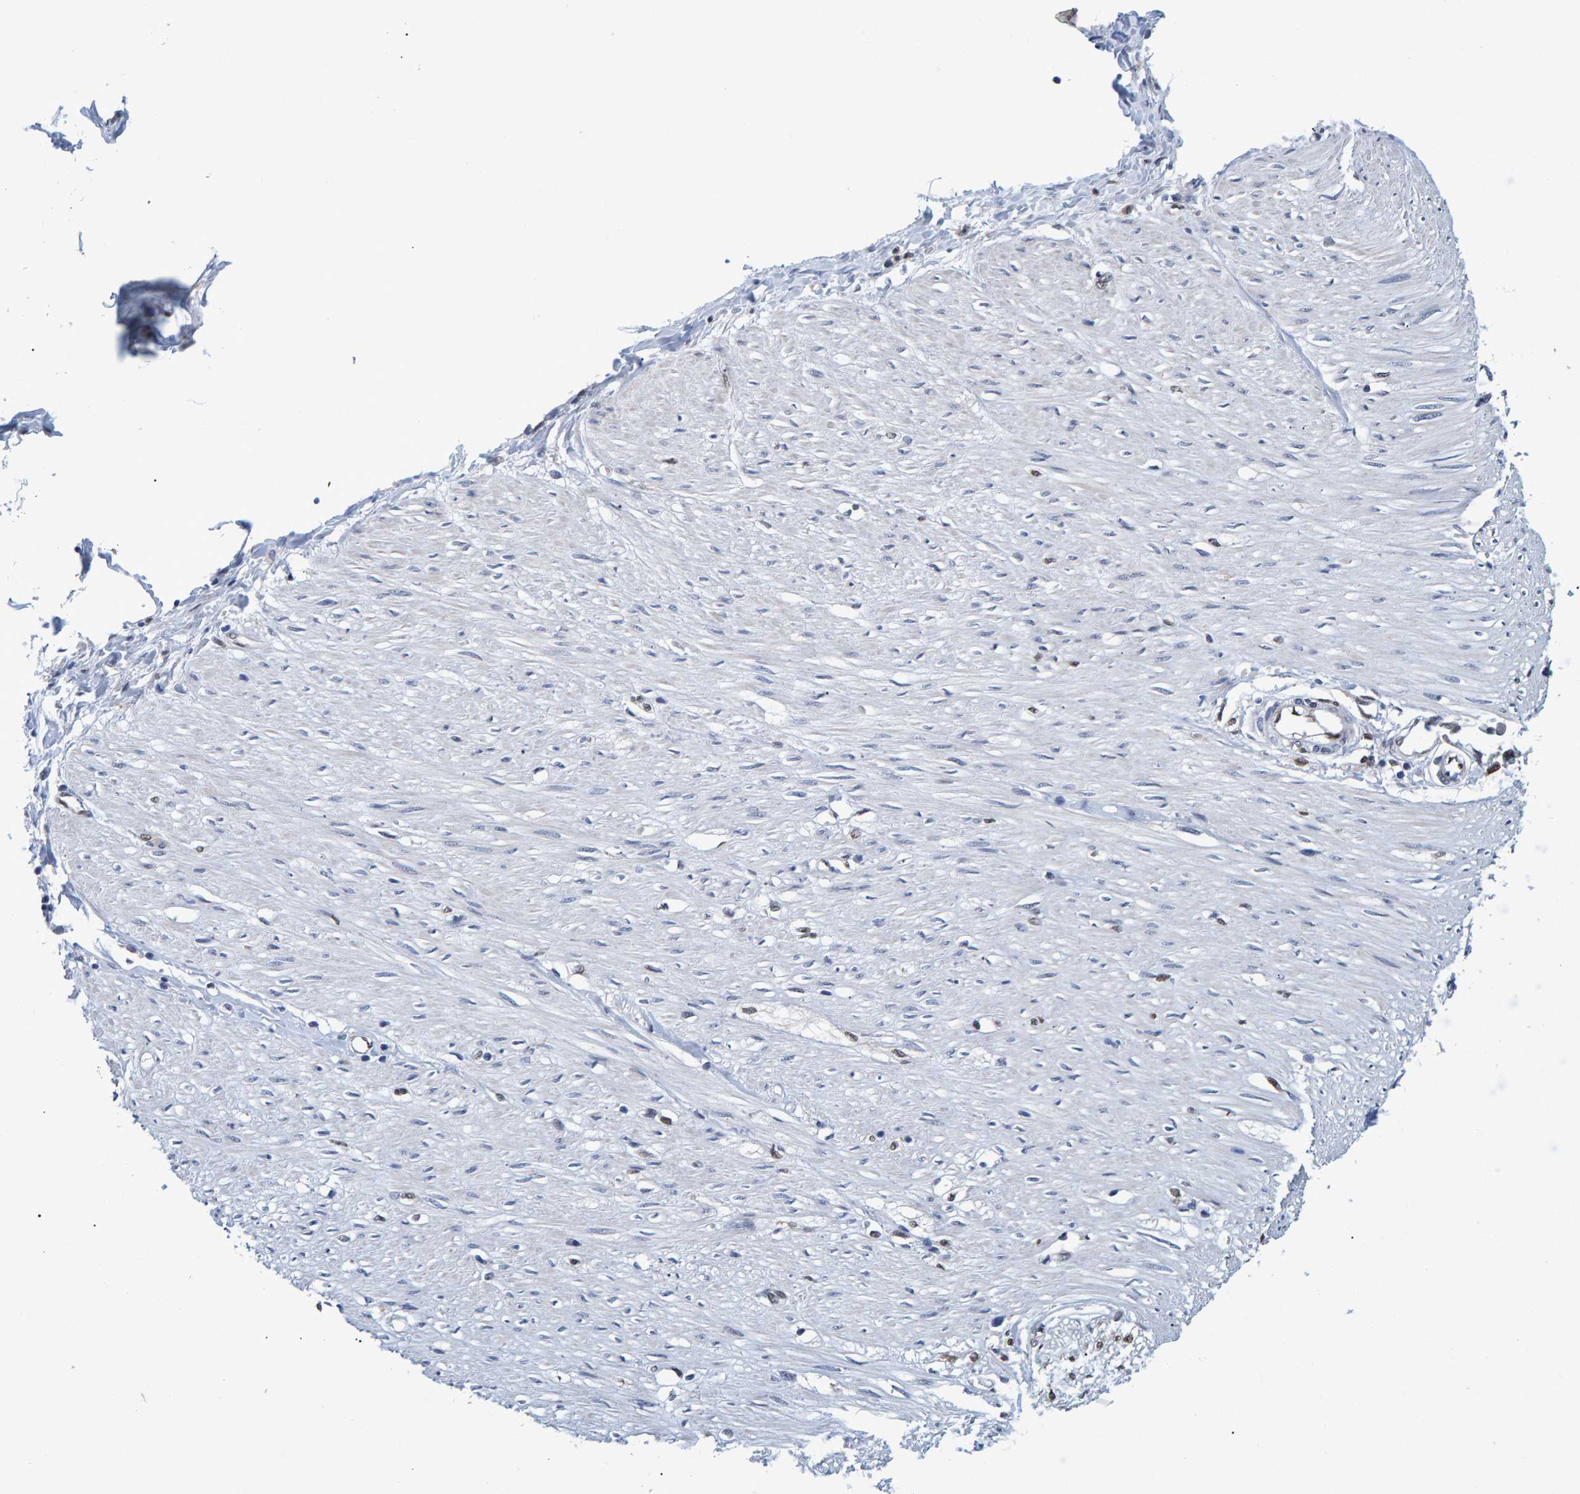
{"staining": {"intensity": "moderate", "quantity": ">75%", "location": "nuclear"}, "tissue": "adipose tissue", "cell_type": "Adipocytes", "image_type": "normal", "snomed": [{"axis": "morphology", "description": "Normal tissue, NOS"}, {"axis": "morphology", "description": "Adenocarcinoma, NOS"}, {"axis": "topography", "description": "Colon"}, {"axis": "topography", "description": "Peripheral nerve tissue"}], "caption": "An image showing moderate nuclear staining in approximately >75% of adipocytes in normal adipose tissue, as visualized by brown immunohistochemical staining.", "gene": "QKI", "patient": {"sex": "male", "age": 14}}